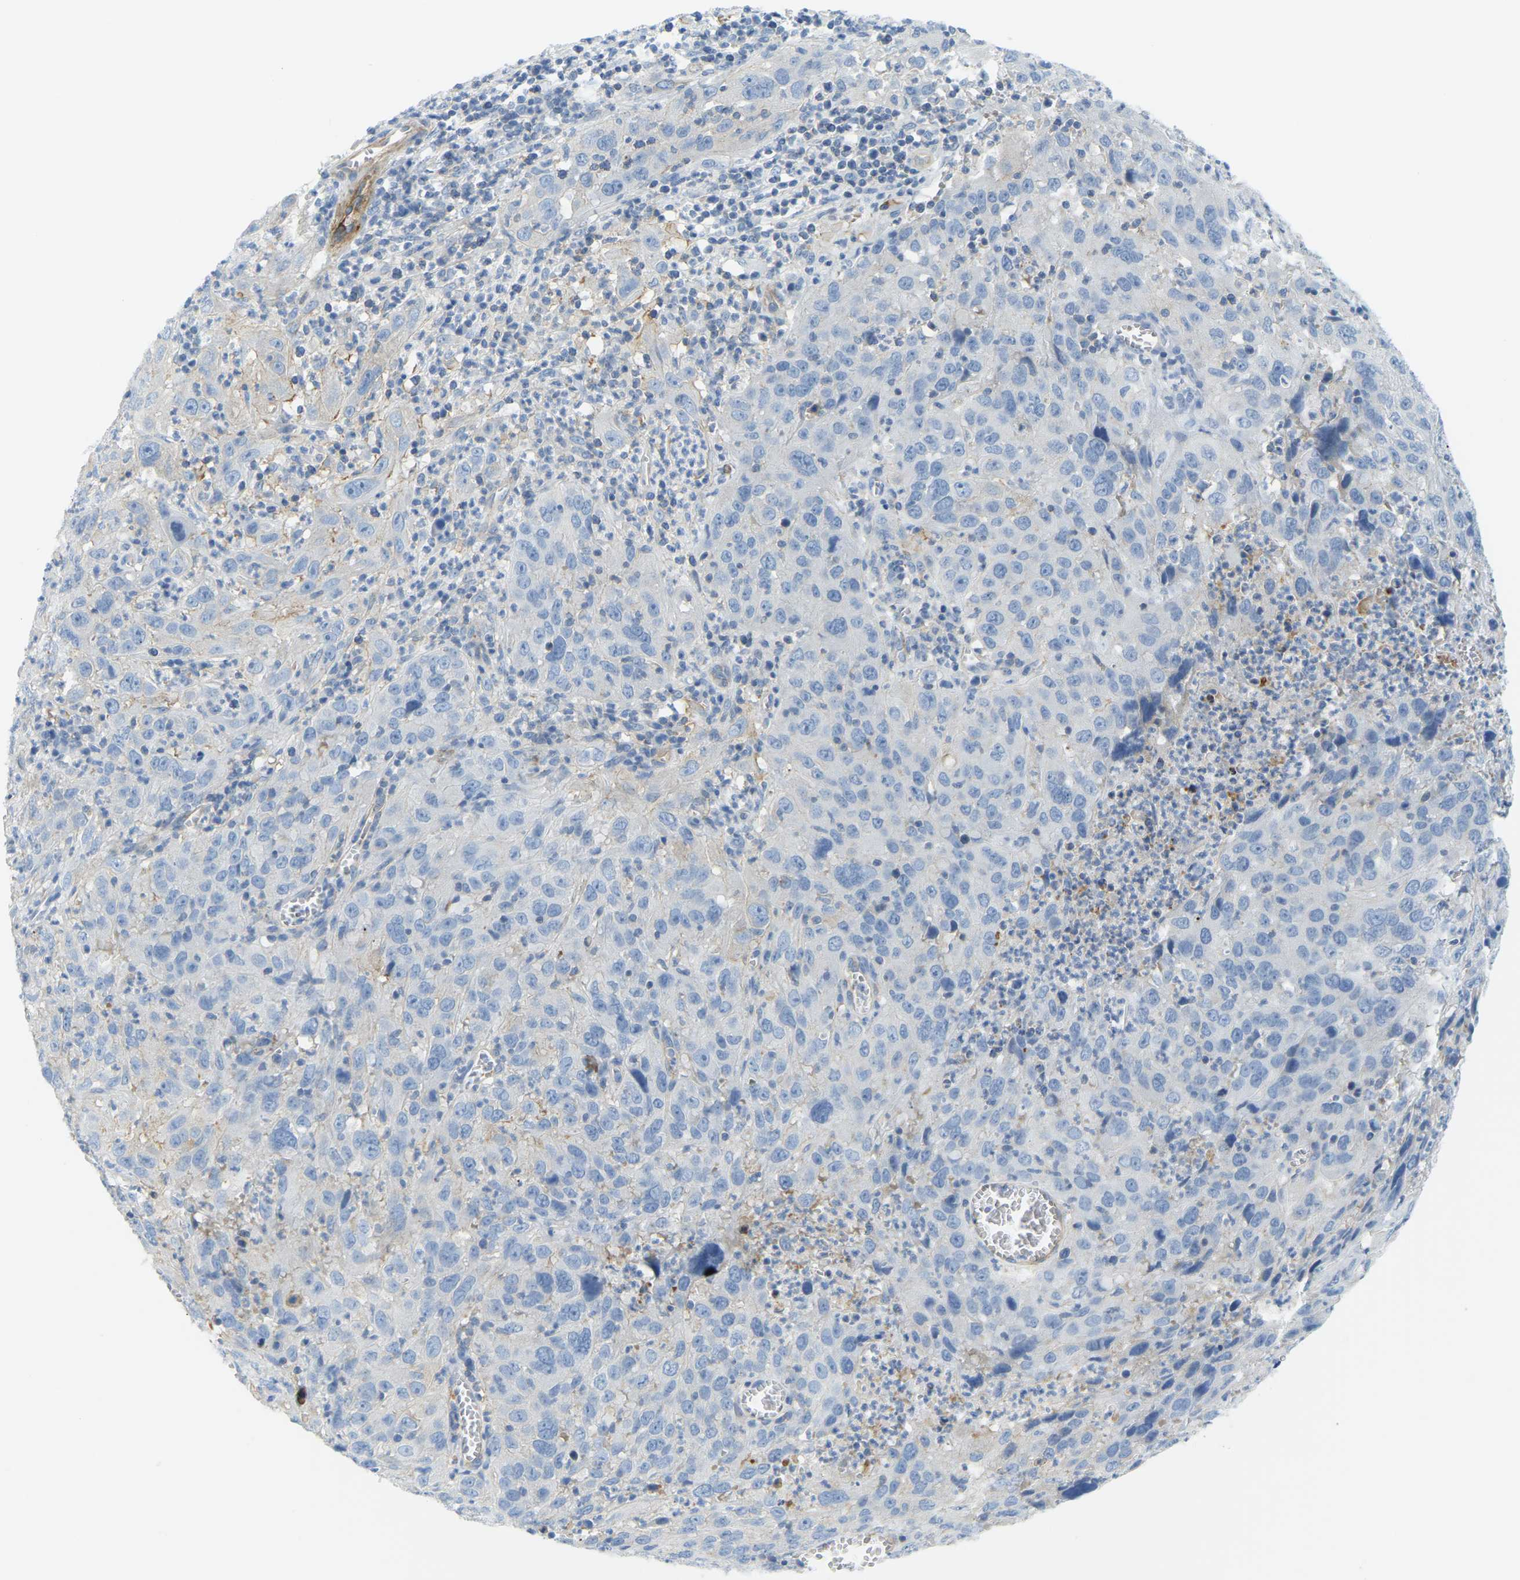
{"staining": {"intensity": "negative", "quantity": "none", "location": "none"}, "tissue": "cervical cancer", "cell_type": "Tumor cells", "image_type": "cancer", "snomed": [{"axis": "morphology", "description": "Squamous cell carcinoma, NOS"}, {"axis": "topography", "description": "Cervix"}], "caption": "Immunohistochemistry photomicrograph of neoplastic tissue: cervical squamous cell carcinoma stained with DAB (3,3'-diaminobenzidine) shows no significant protein expression in tumor cells. Brightfield microscopy of IHC stained with DAB (3,3'-diaminobenzidine) (brown) and hematoxylin (blue), captured at high magnification.", "gene": "MYL3", "patient": {"sex": "female", "age": 32}}